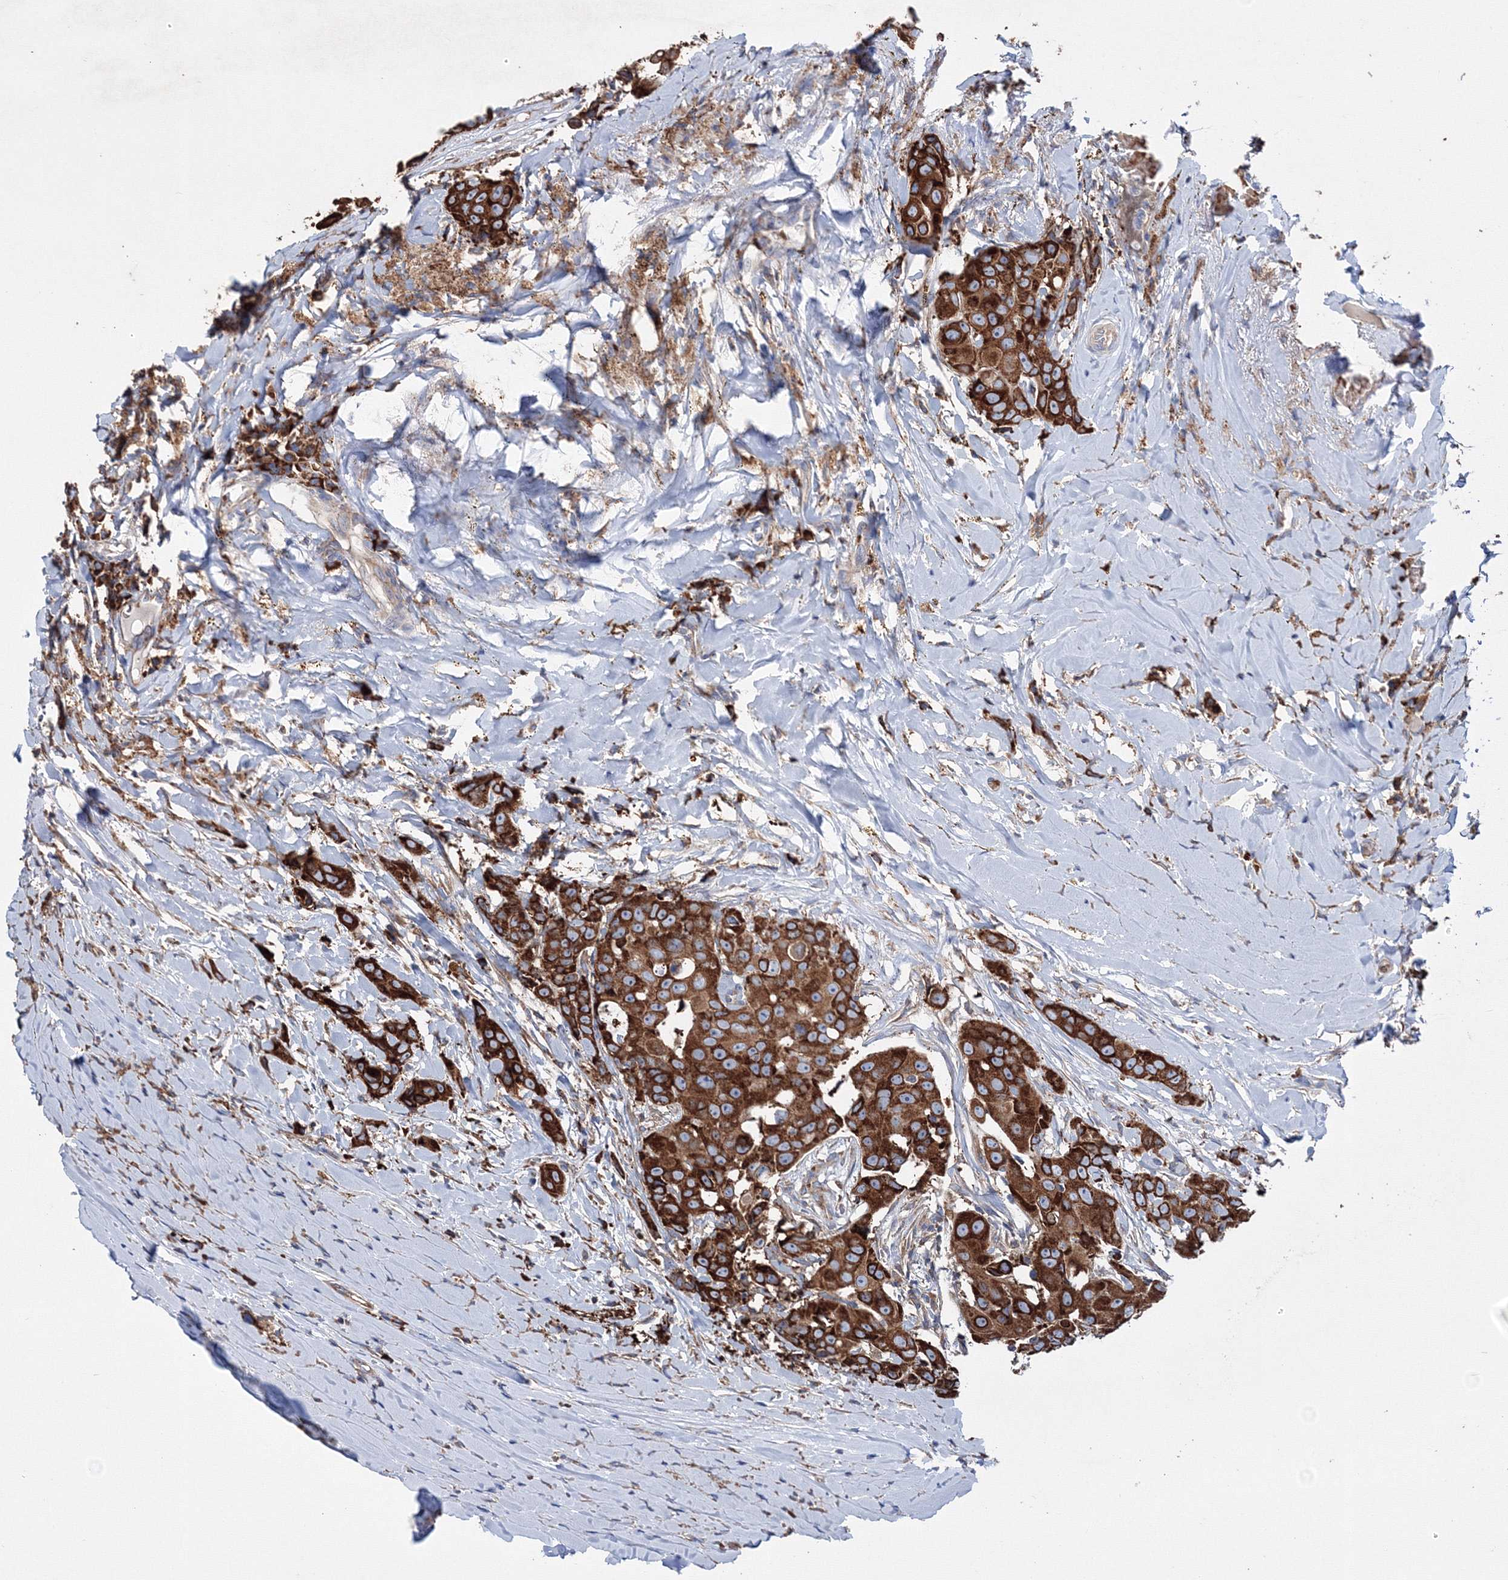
{"staining": {"intensity": "strong", "quantity": ">75%", "location": "cytoplasmic/membranous"}, "tissue": "head and neck cancer", "cell_type": "Tumor cells", "image_type": "cancer", "snomed": [{"axis": "morphology", "description": "Adenocarcinoma, NOS"}, {"axis": "morphology", "description": "Adenocarcinoma, metastatic, NOS"}, {"axis": "topography", "description": "Head-Neck"}], "caption": "The image demonstrates immunohistochemical staining of head and neck metastatic adenocarcinoma. There is strong cytoplasmic/membranous positivity is seen in about >75% of tumor cells. (Stains: DAB in brown, nuclei in blue, Microscopy: brightfield microscopy at high magnification).", "gene": "VPS8", "patient": {"sex": "male", "age": 75}}